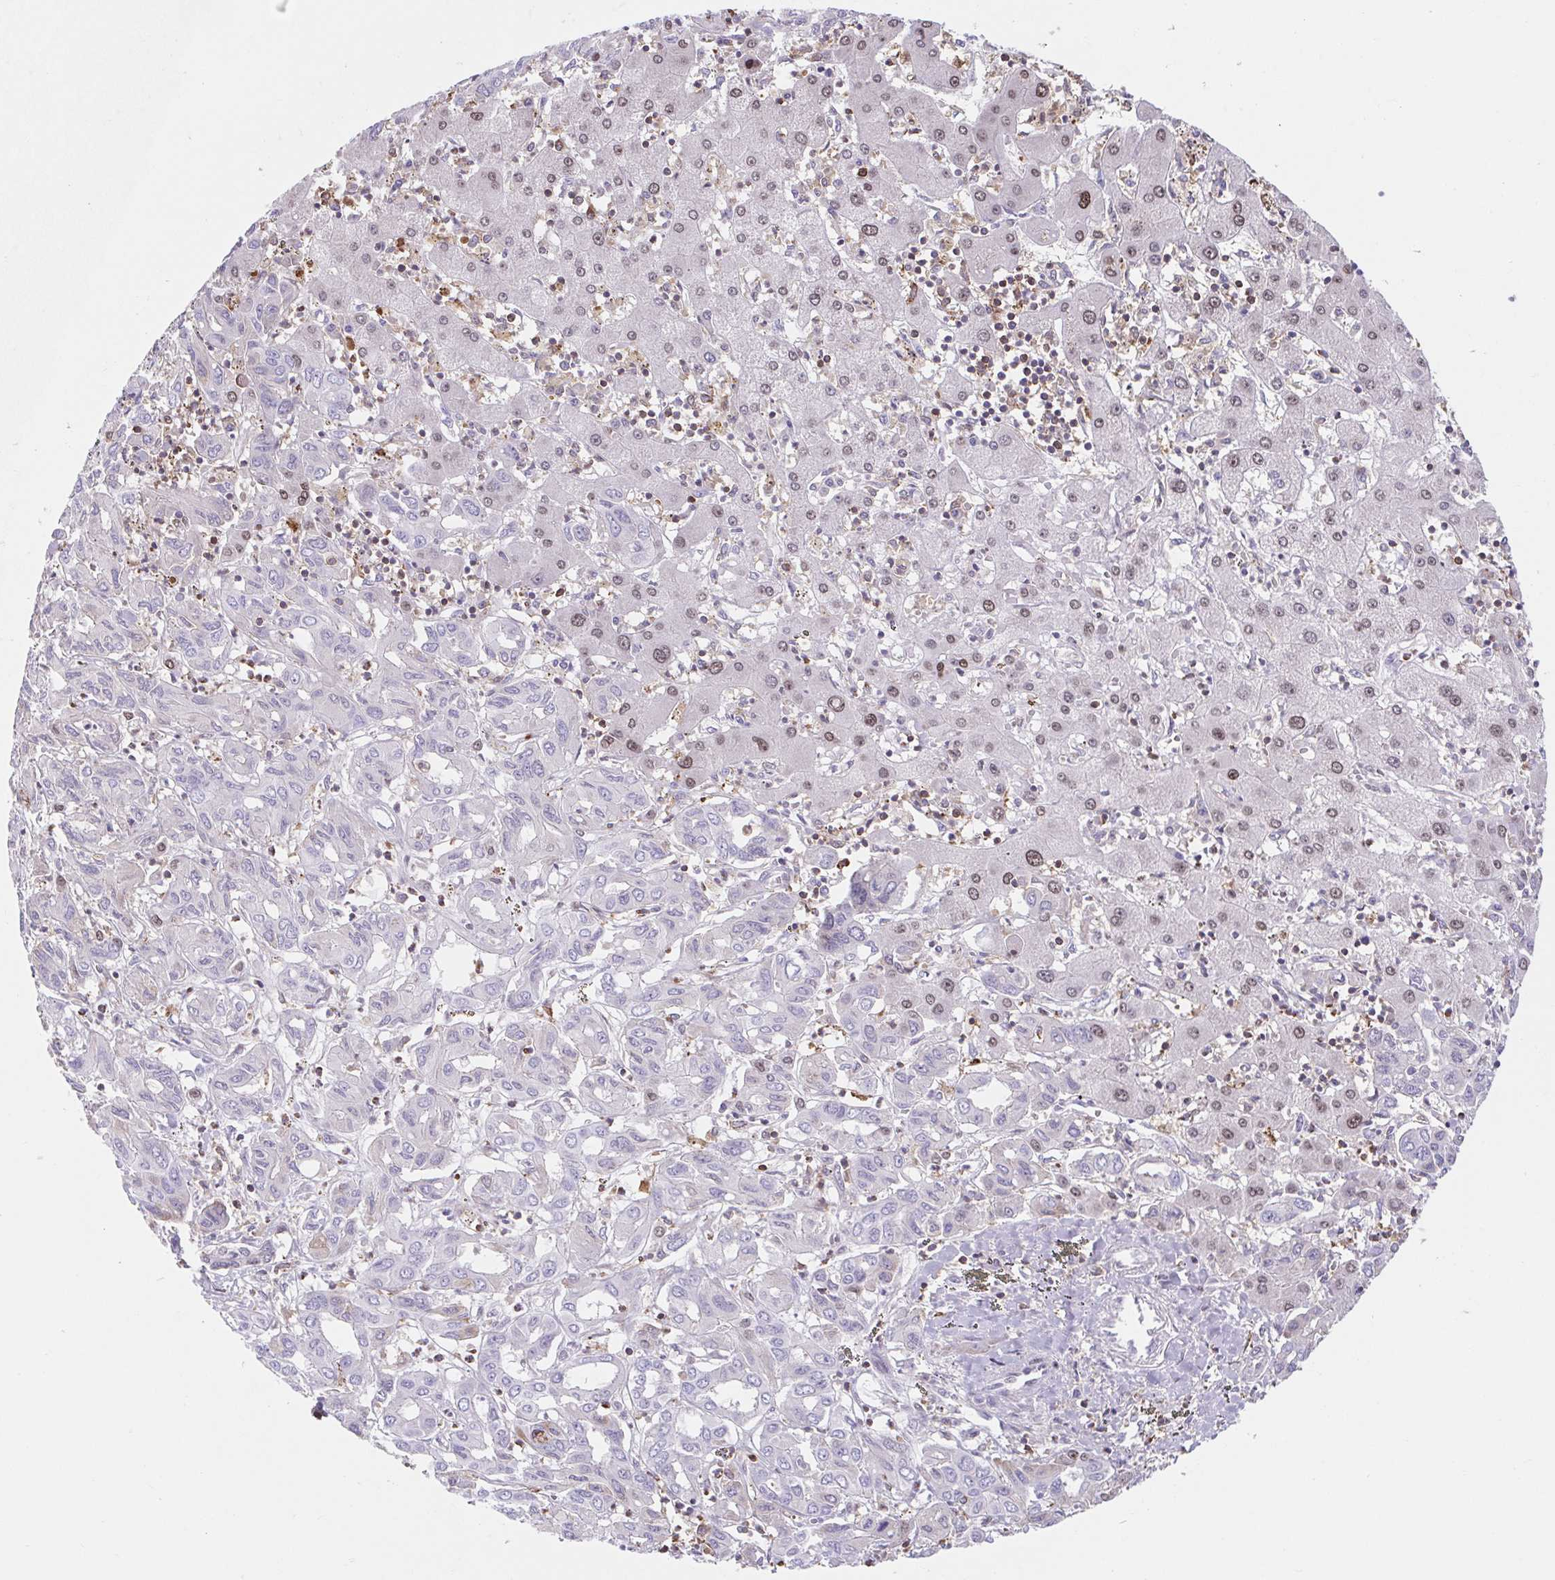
{"staining": {"intensity": "weak", "quantity": "25%-75%", "location": "nuclear"}, "tissue": "liver cancer", "cell_type": "Tumor cells", "image_type": "cancer", "snomed": [{"axis": "morphology", "description": "Cholangiocarcinoma"}, {"axis": "topography", "description": "Liver"}], "caption": "The micrograph reveals immunohistochemical staining of liver cancer (cholangiocarcinoma). There is weak nuclear staining is identified in about 25%-75% of tumor cells.", "gene": "TPRG1", "patient": {"sex": "female", "age": 60}}